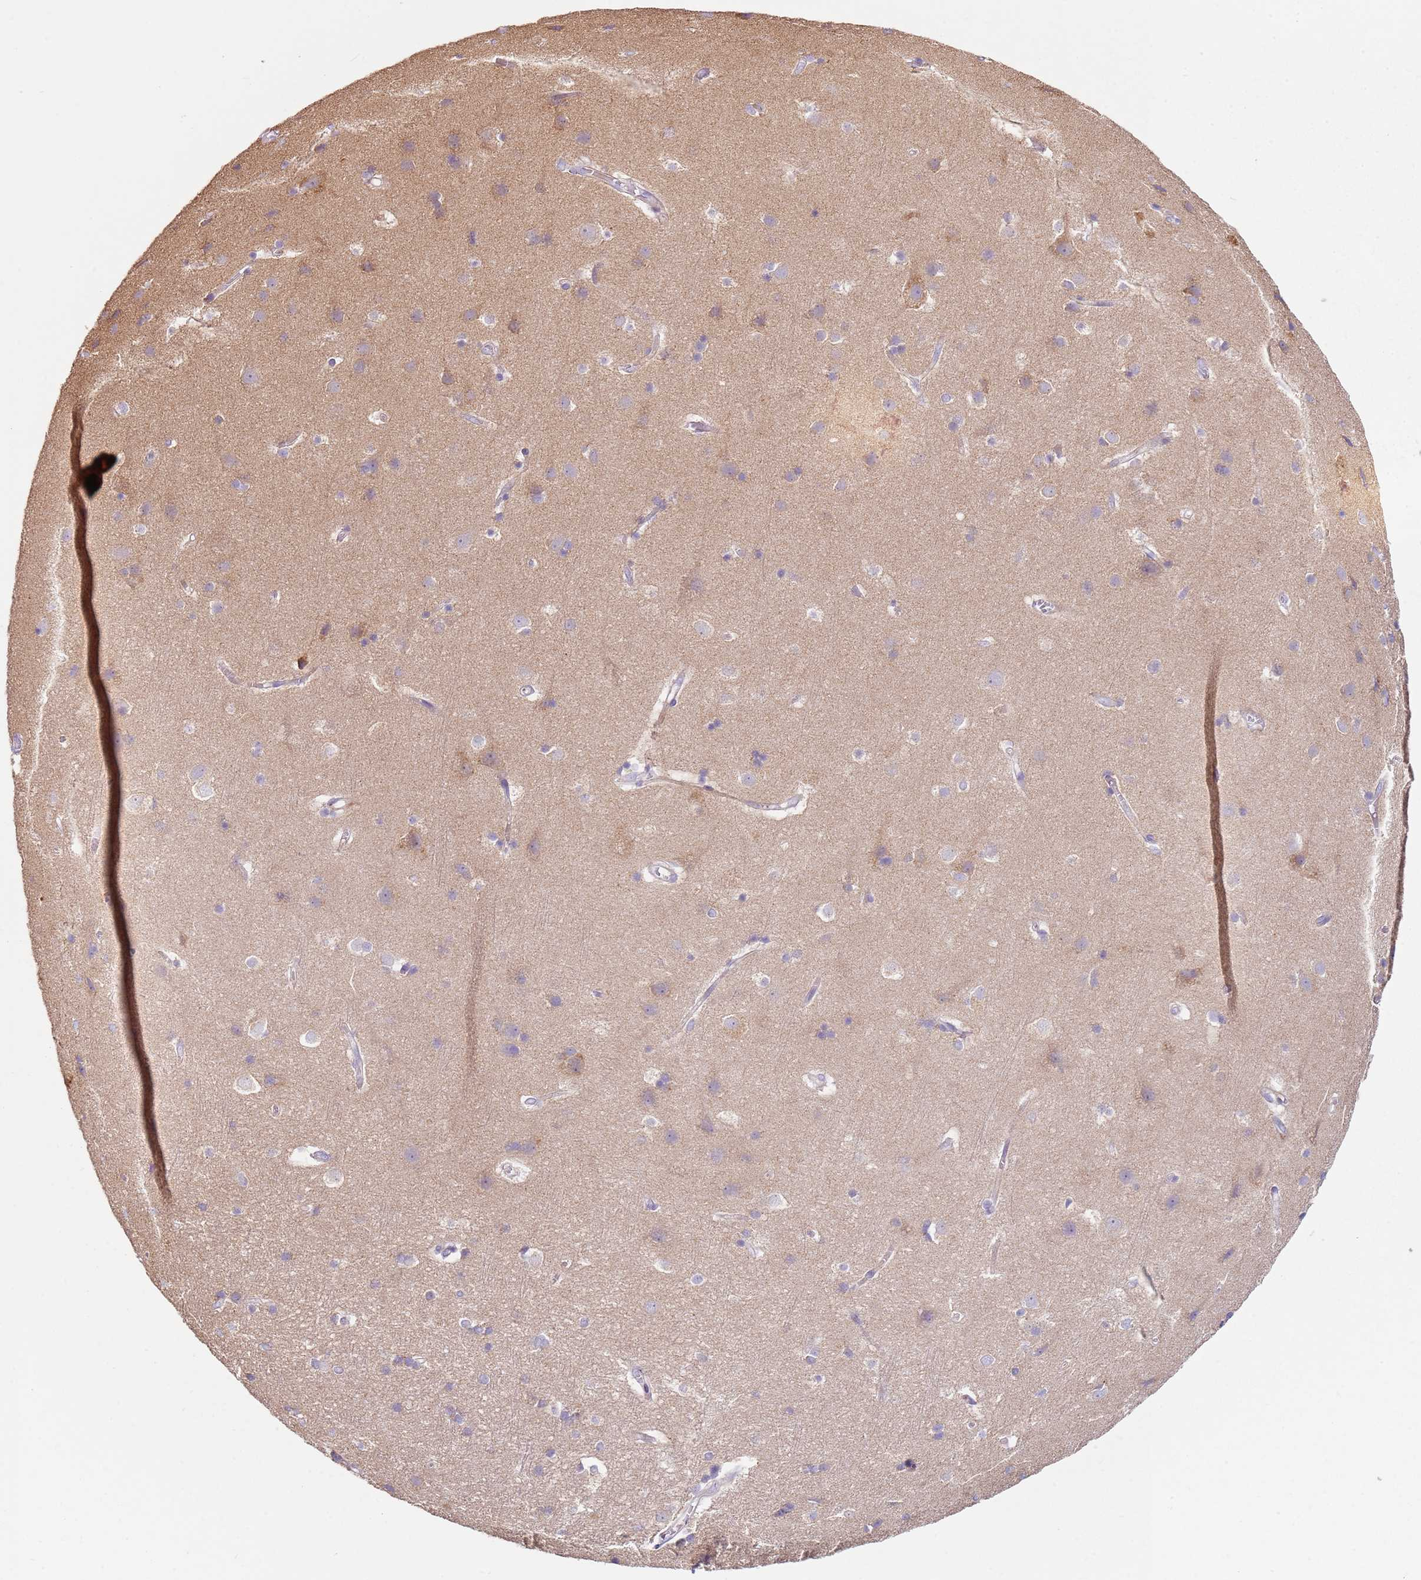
{"staining": {"intensity": "negative", "quantity": "none", "location": "none"}, "tissue": "cerebral cortex", "cell_type": "Endothelial cells", "image_type": "normal", "snomed": [{"axis": "morphology", "description": "Normal tissue, NOS"}, {"axis": "topography", "description": "Cerebral cortex"}], "caption": "Immunohistochemistry image of unremarkable cerebral cortex: human cerebral cortex stained with DAB (3,3'-diaminobenzidine) exhibits no significant protein expression in endothelial cells.", "gene": "ALS2", "patient": {"sex": "male", "age": 54}}